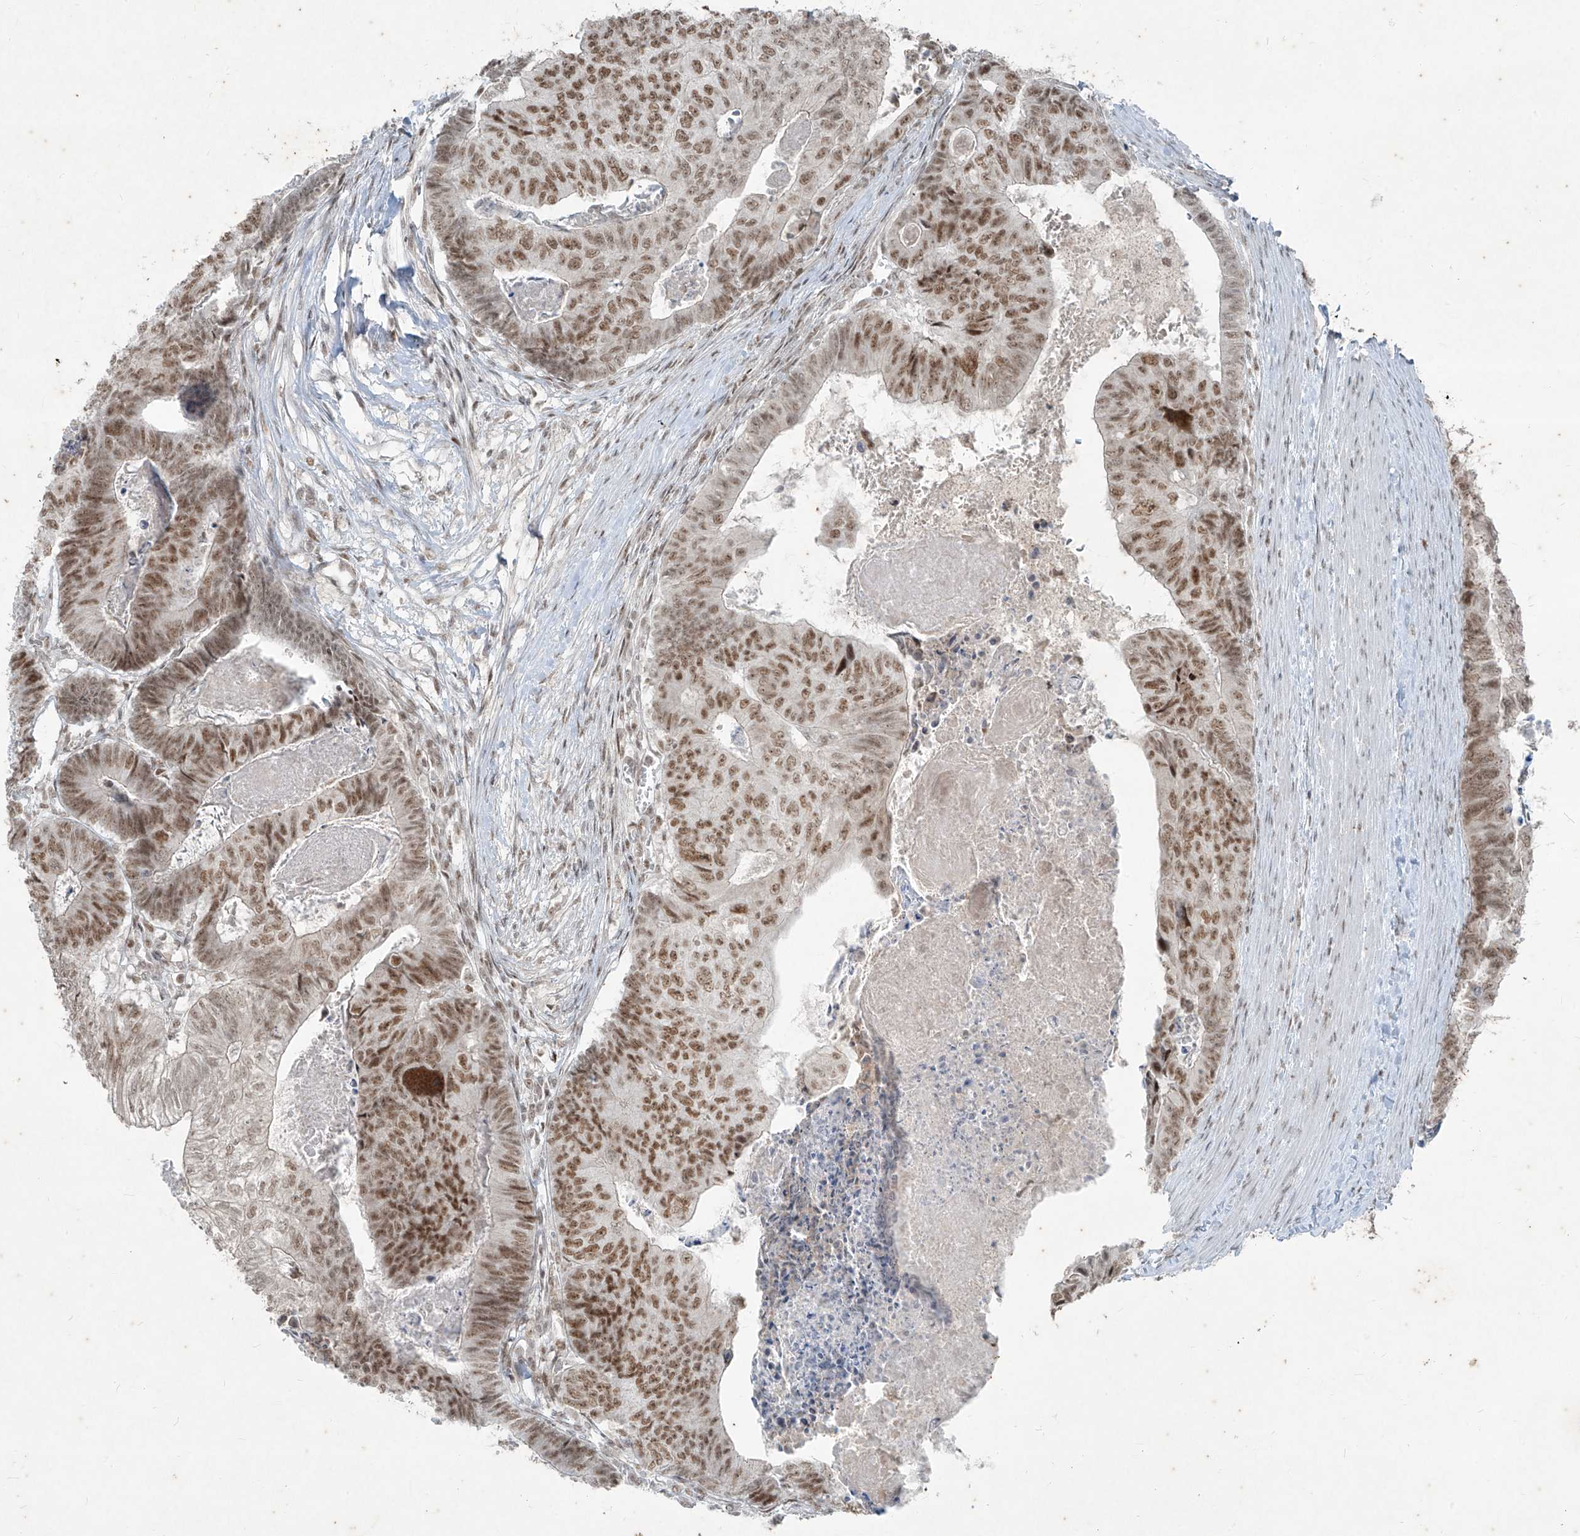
{"staining": {"intensity": "moderate", "quantity": ">75%", "location": "nuclear"}, "tissue": "colorectal cancer", "cell_type": "Tumor cells", "image_type": "cancer", "snomed": [{"axis": "morphology", "description": "Adenocarcinoma, NOS"}, {"axis": "topography", "description": "Colon"}], "caption": "Immunohistochemistry (IHC) photomicrograph of neoplastic tissue: colorectal cancer (adenocarcinoma) stained using immunohistochemistry (IHC) reveals medium levels of moderate protein expression localized specifically in the nuclear of tumor cells, appearing as a nuclear brown color.", "gene": "ZNF354B", "patient": {"sex": "female", "age": 67}}